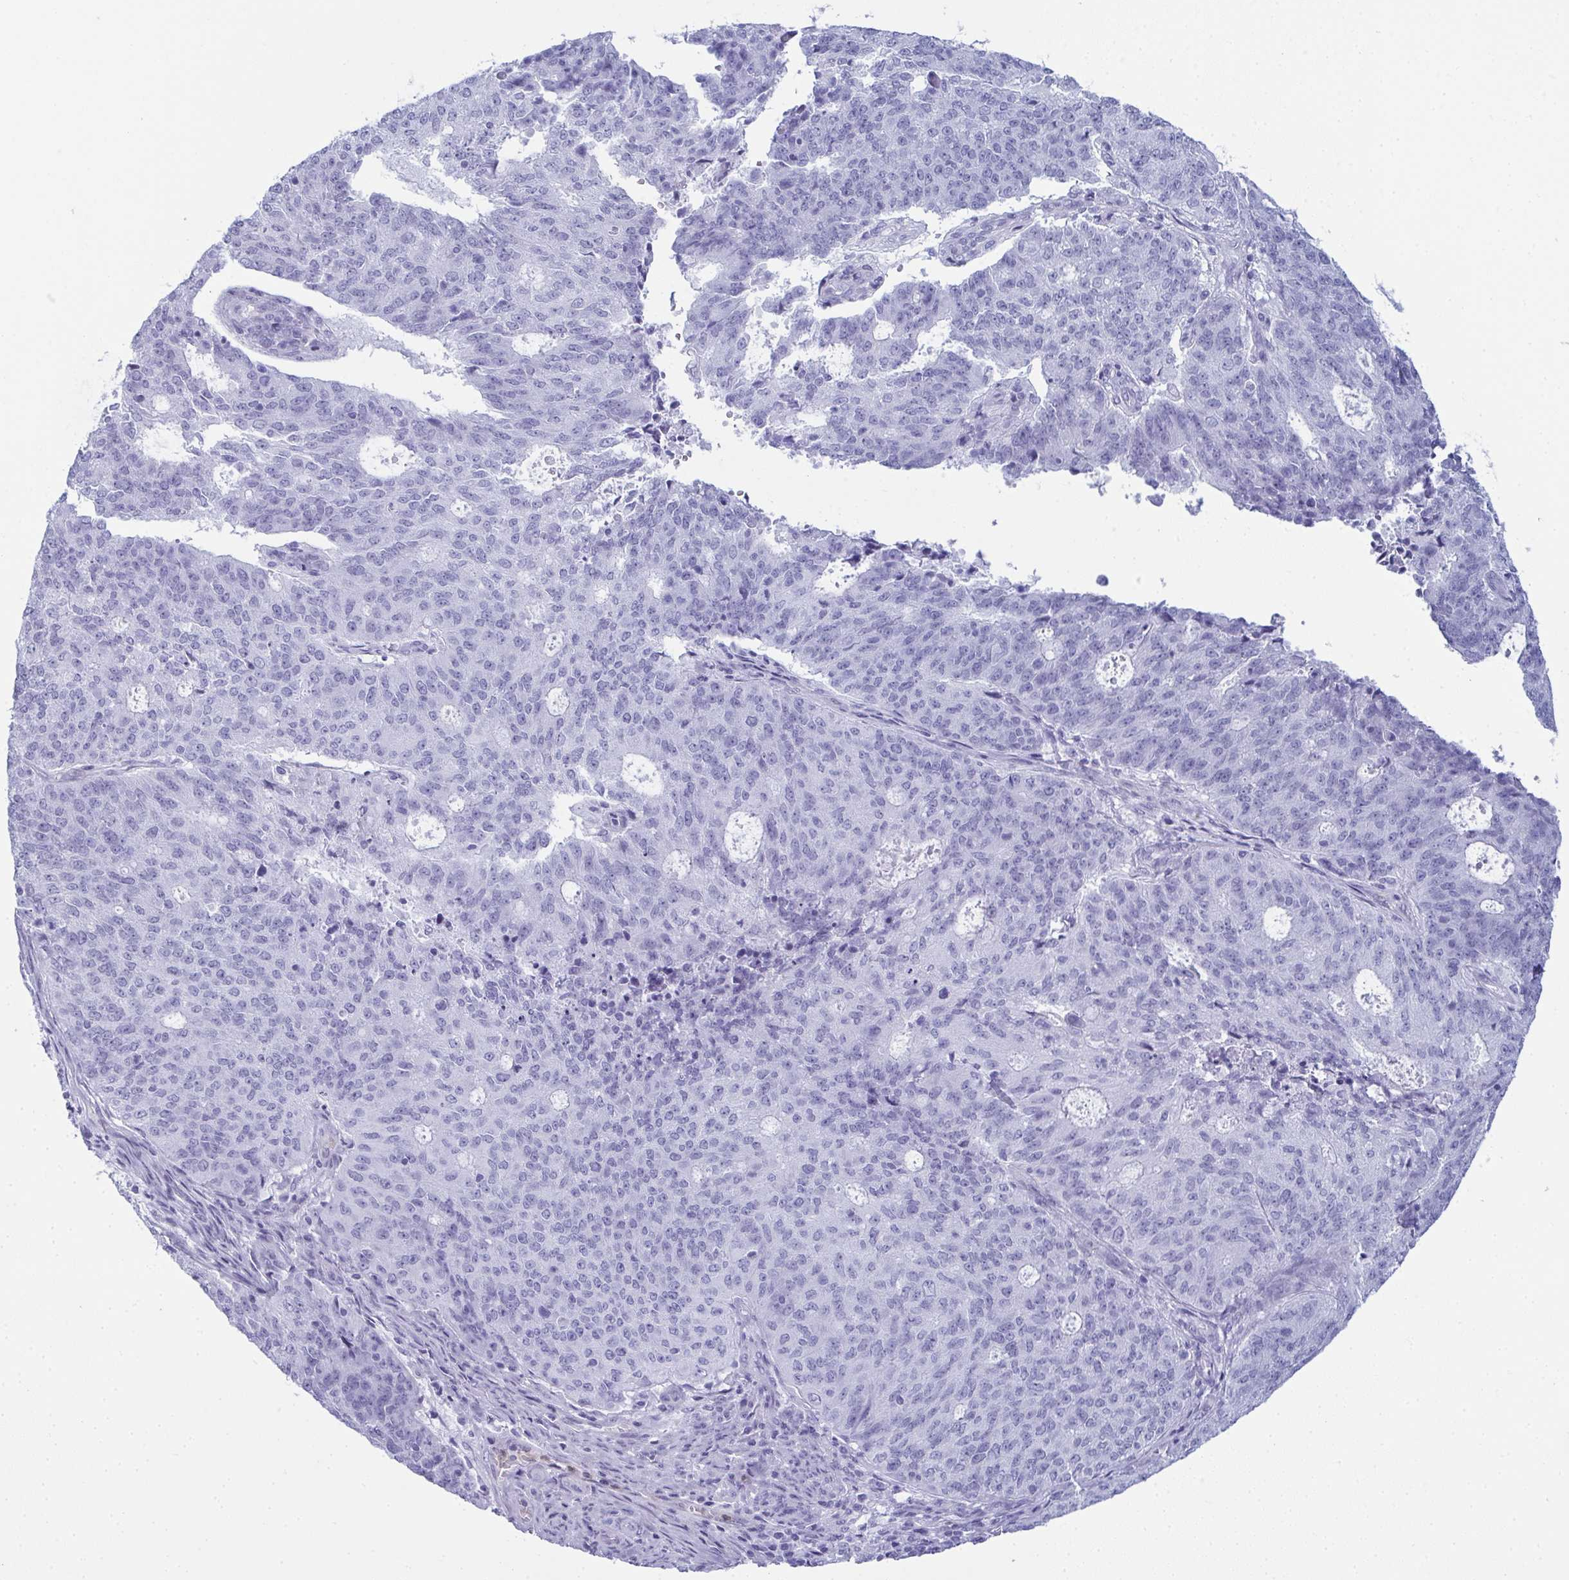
{"staining": {"intensity": "negative", "quantity": "none", "location": "none"}, "tissue": "endometrial cancer", "cell_type": "Tumor cells", "image_type": "cancer", "snomed": [{"axis": "morphology", "description": "Adenocarcinoma, NOS"}, {"axis": "topography", "description": "Endometrium"}], "caption": "IHC micrograph of neoplastic tissue: endometrial cancer stained with DAB reveals no significant protein staining in tumor cells. Nuclei are stained in blue.", "gene": "CDA", "patient": {"sex": "female", "age": 82}}